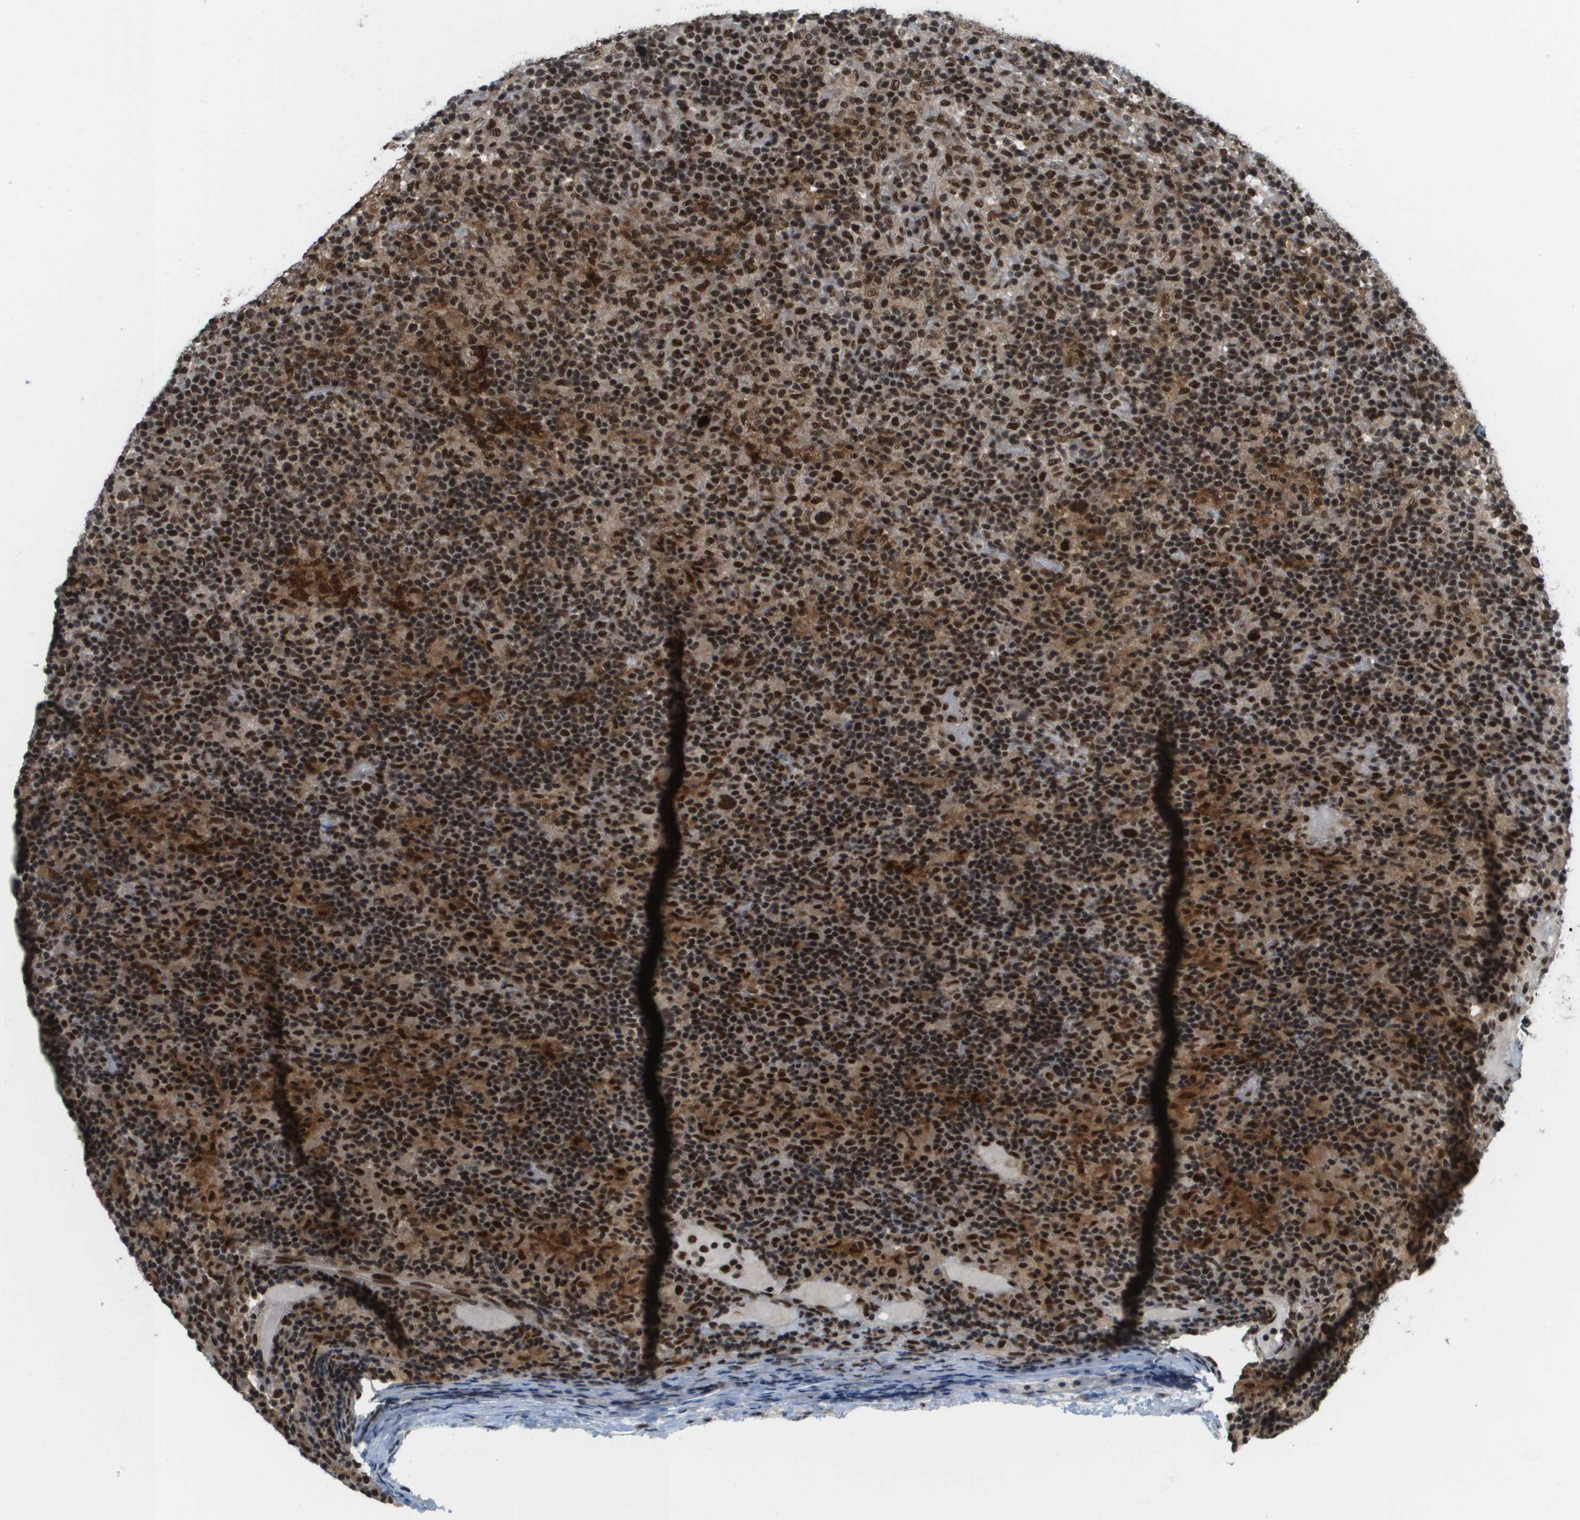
{"staining": {"intensity": "strong", "quantity": ">75%", "location": "nuclear"}, "tissue": "lymphoma", "cell_type": "Tumor cells", "image_type": "cancer", "snomed": [{"axis": "morphology", "description": "Hodgkin's disease, NOS"}, {"axis": "topography", "description": "Lymph node"}], "caption": "This photomicrograph reveals lymphoma stained with immunohistochemistry (IHC) to label a protein in brown. The nuclear of tumor cells show strong positivity for the protein. Nuclei are counter-stained blue.", "gene": "PRCC", "patient": {"sex": "male", "age": 70}}